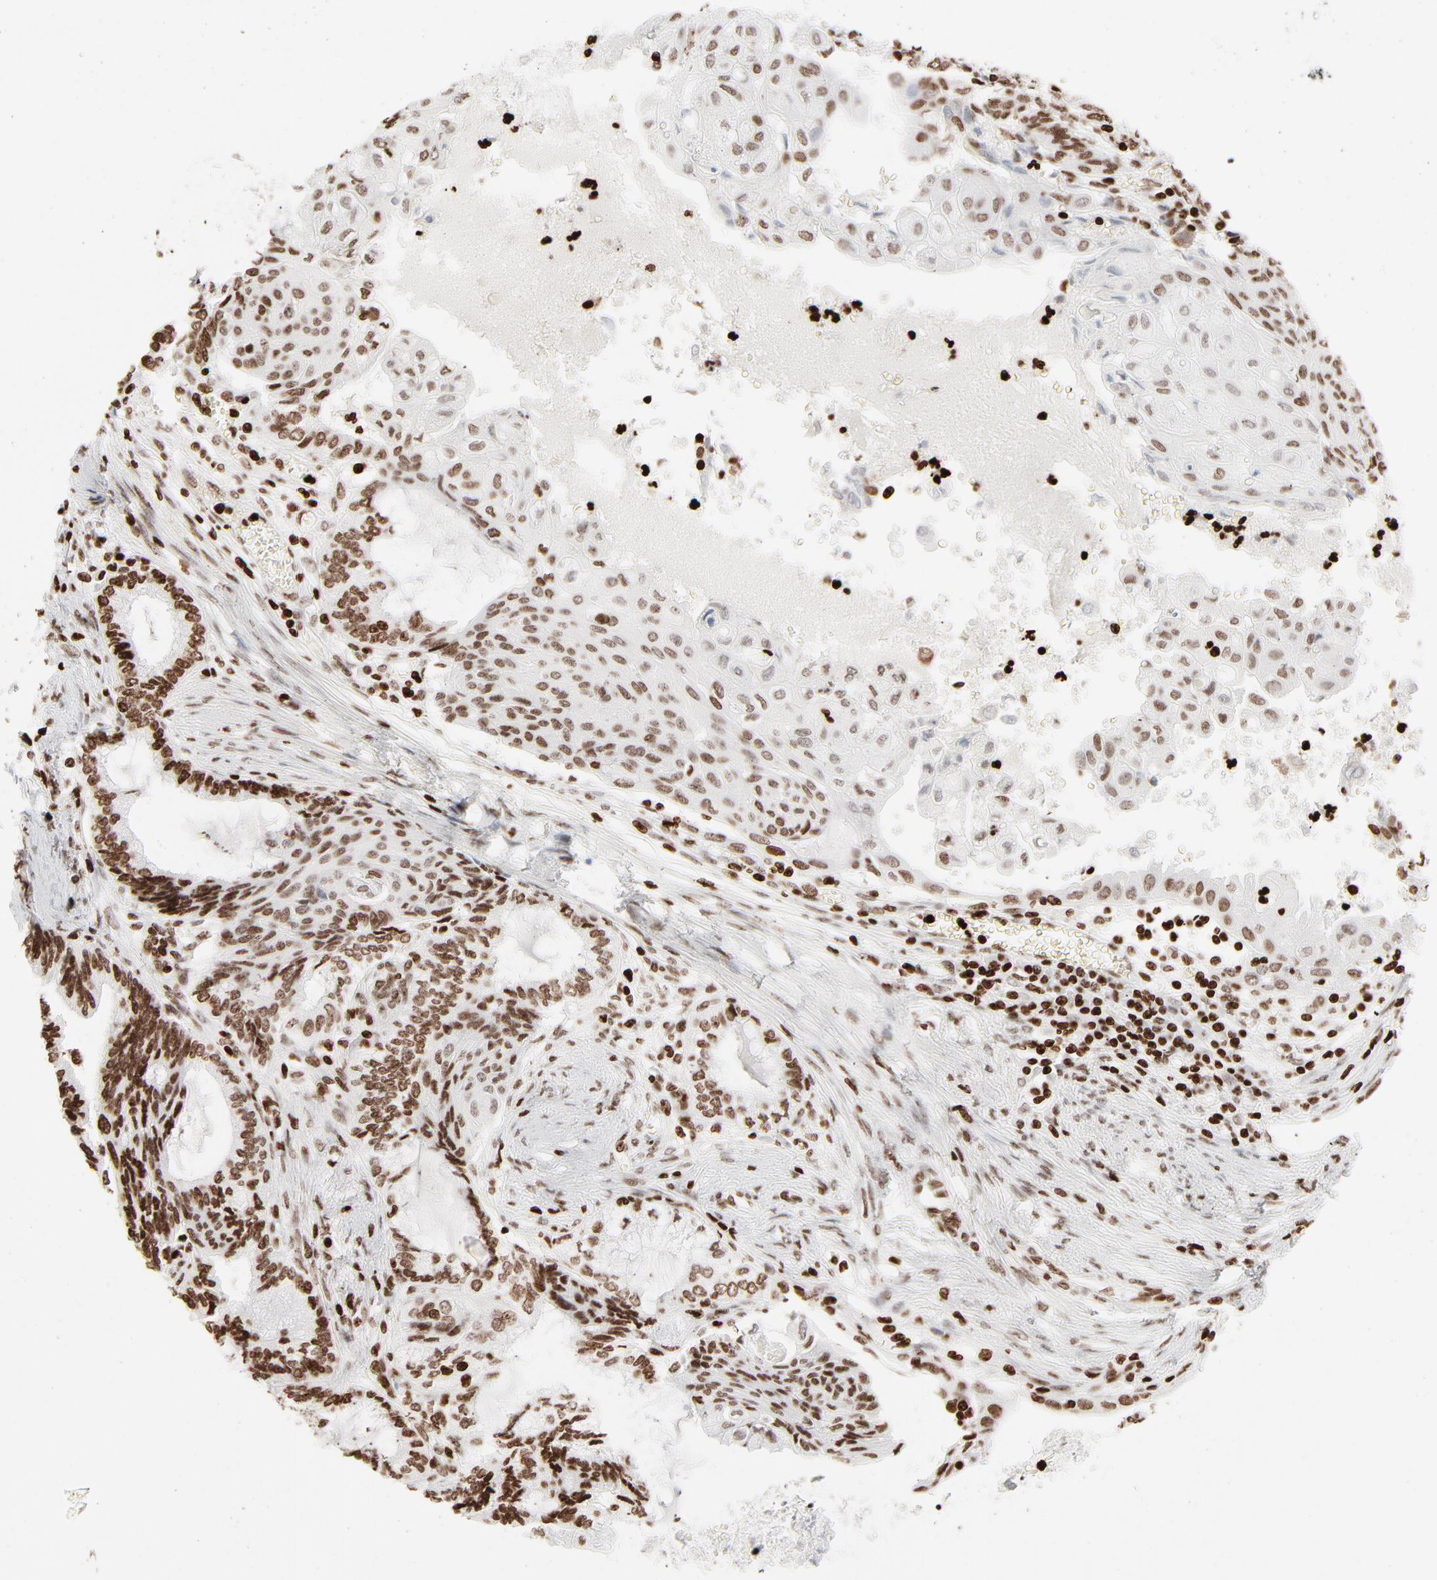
{"staining": {"intensity": "moderate", "quantity": ">75%", "location": "nuclear"}, "tissue": "endometrial cancer", "cell_type": "Tumor cells", "image_type": "cancer", "snomed": [{"axis": "morphology", "description": "Adenocarcinoma, NOS"}, {"axis": "topography", "description": "Endometrium"}], "caption": "Immunohistochemical staining of endometrial adenocarcinoma demonstrates medium levels of moderate nuclear expression in about >75% of tumor cells.", "gene": "HMGB2", "patient": {"sex": "female", "age": 79}}